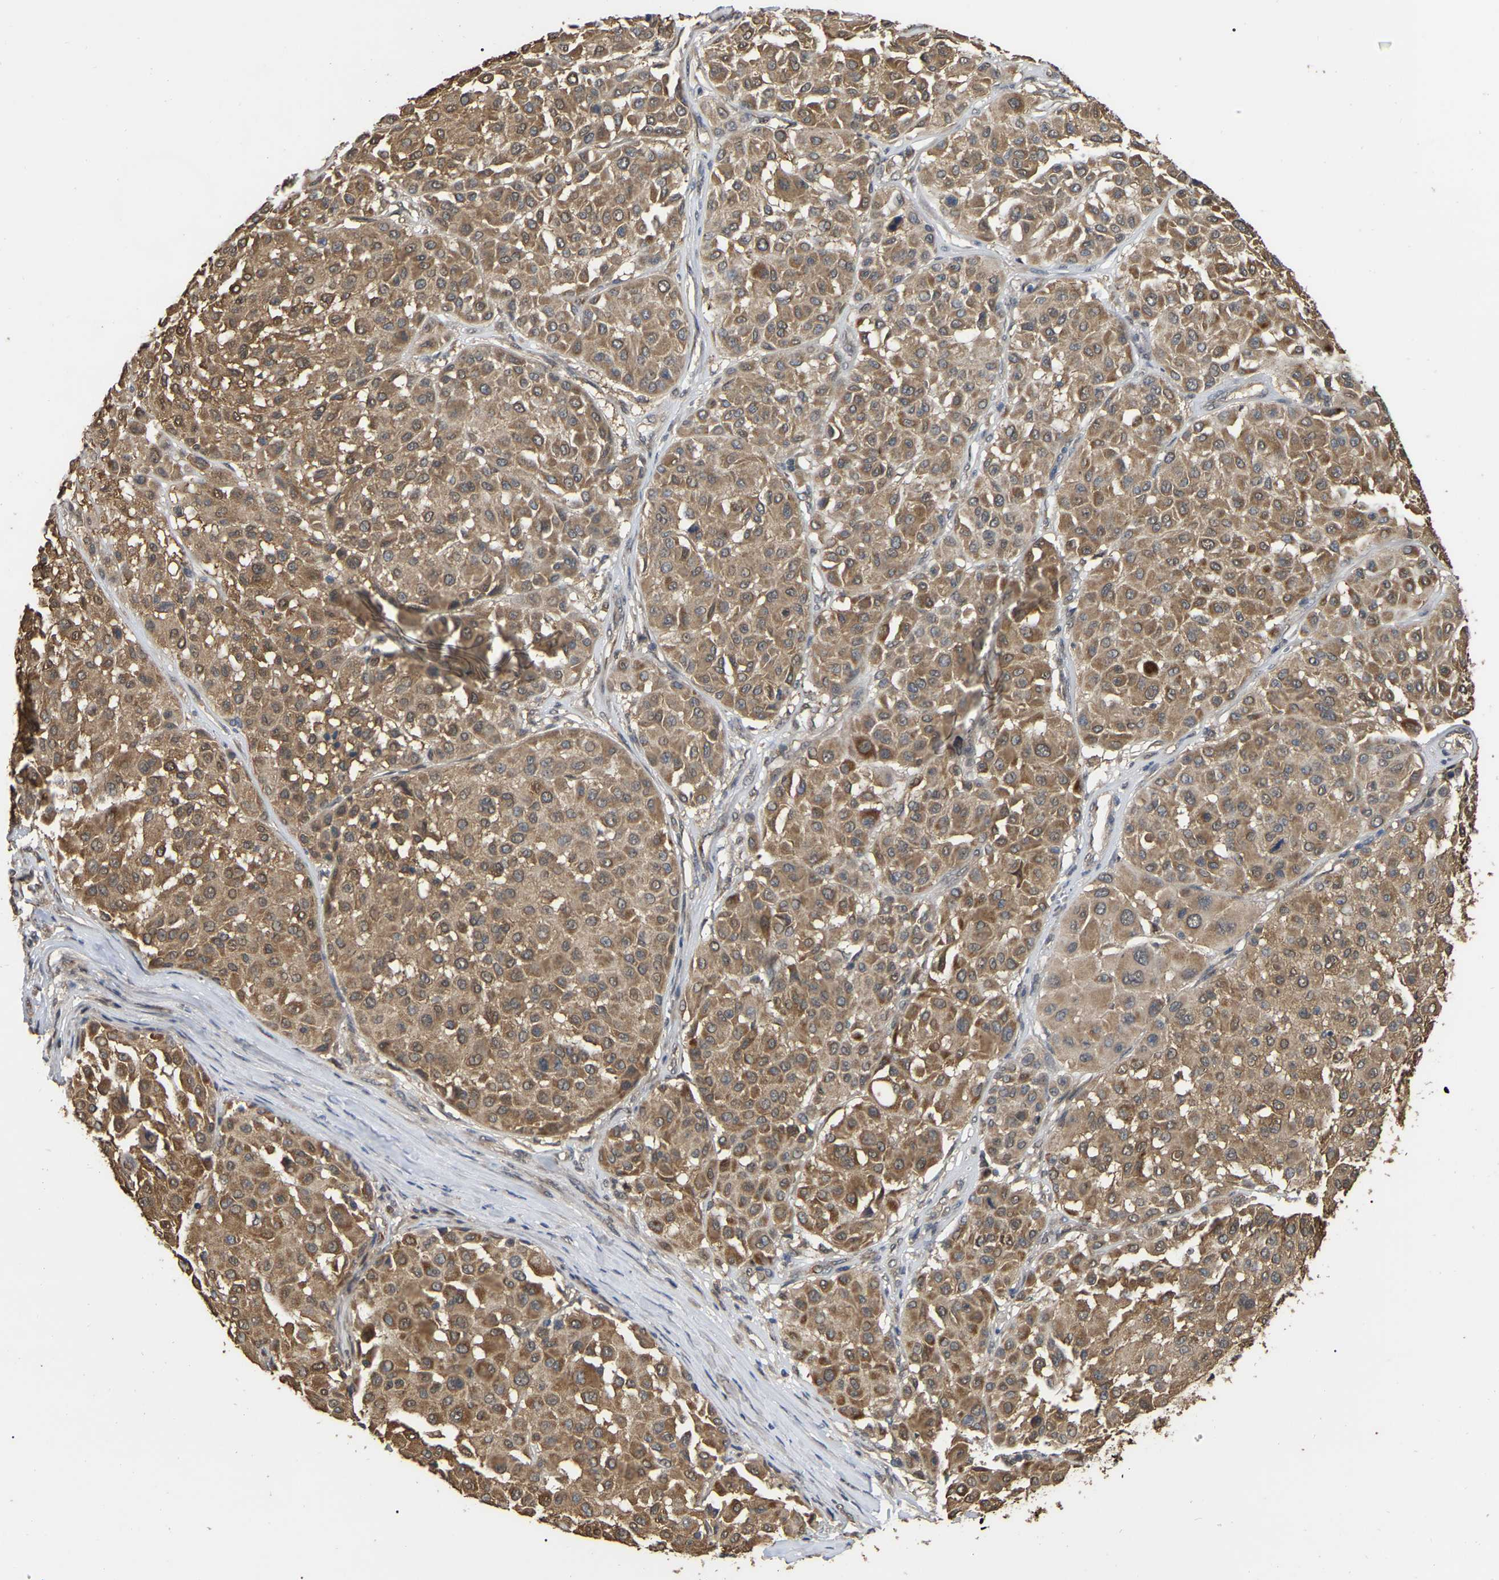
{"staining": {"intensity": "moderate", "quantity": ">75%", "location": "cytoplasmic/membranous"}, "tissue": "melanoma", "cell_type": "Tumor cells", "image_type": "cancer", "snomed": [{"axis": "morphology", "description": "Malignant melanoma, Metastatic site"}, {"axis": "topography", "description": "Soft tissue"}], "caption": "Brown immunohistochemical staining in malignant melanoma (metastatic site) reveals moderate cytoplasmic/membranous staining in approximately >75% of tumor cells.", "gene": "FAM219A", "patient": {"sex": "male", "age": 41}}